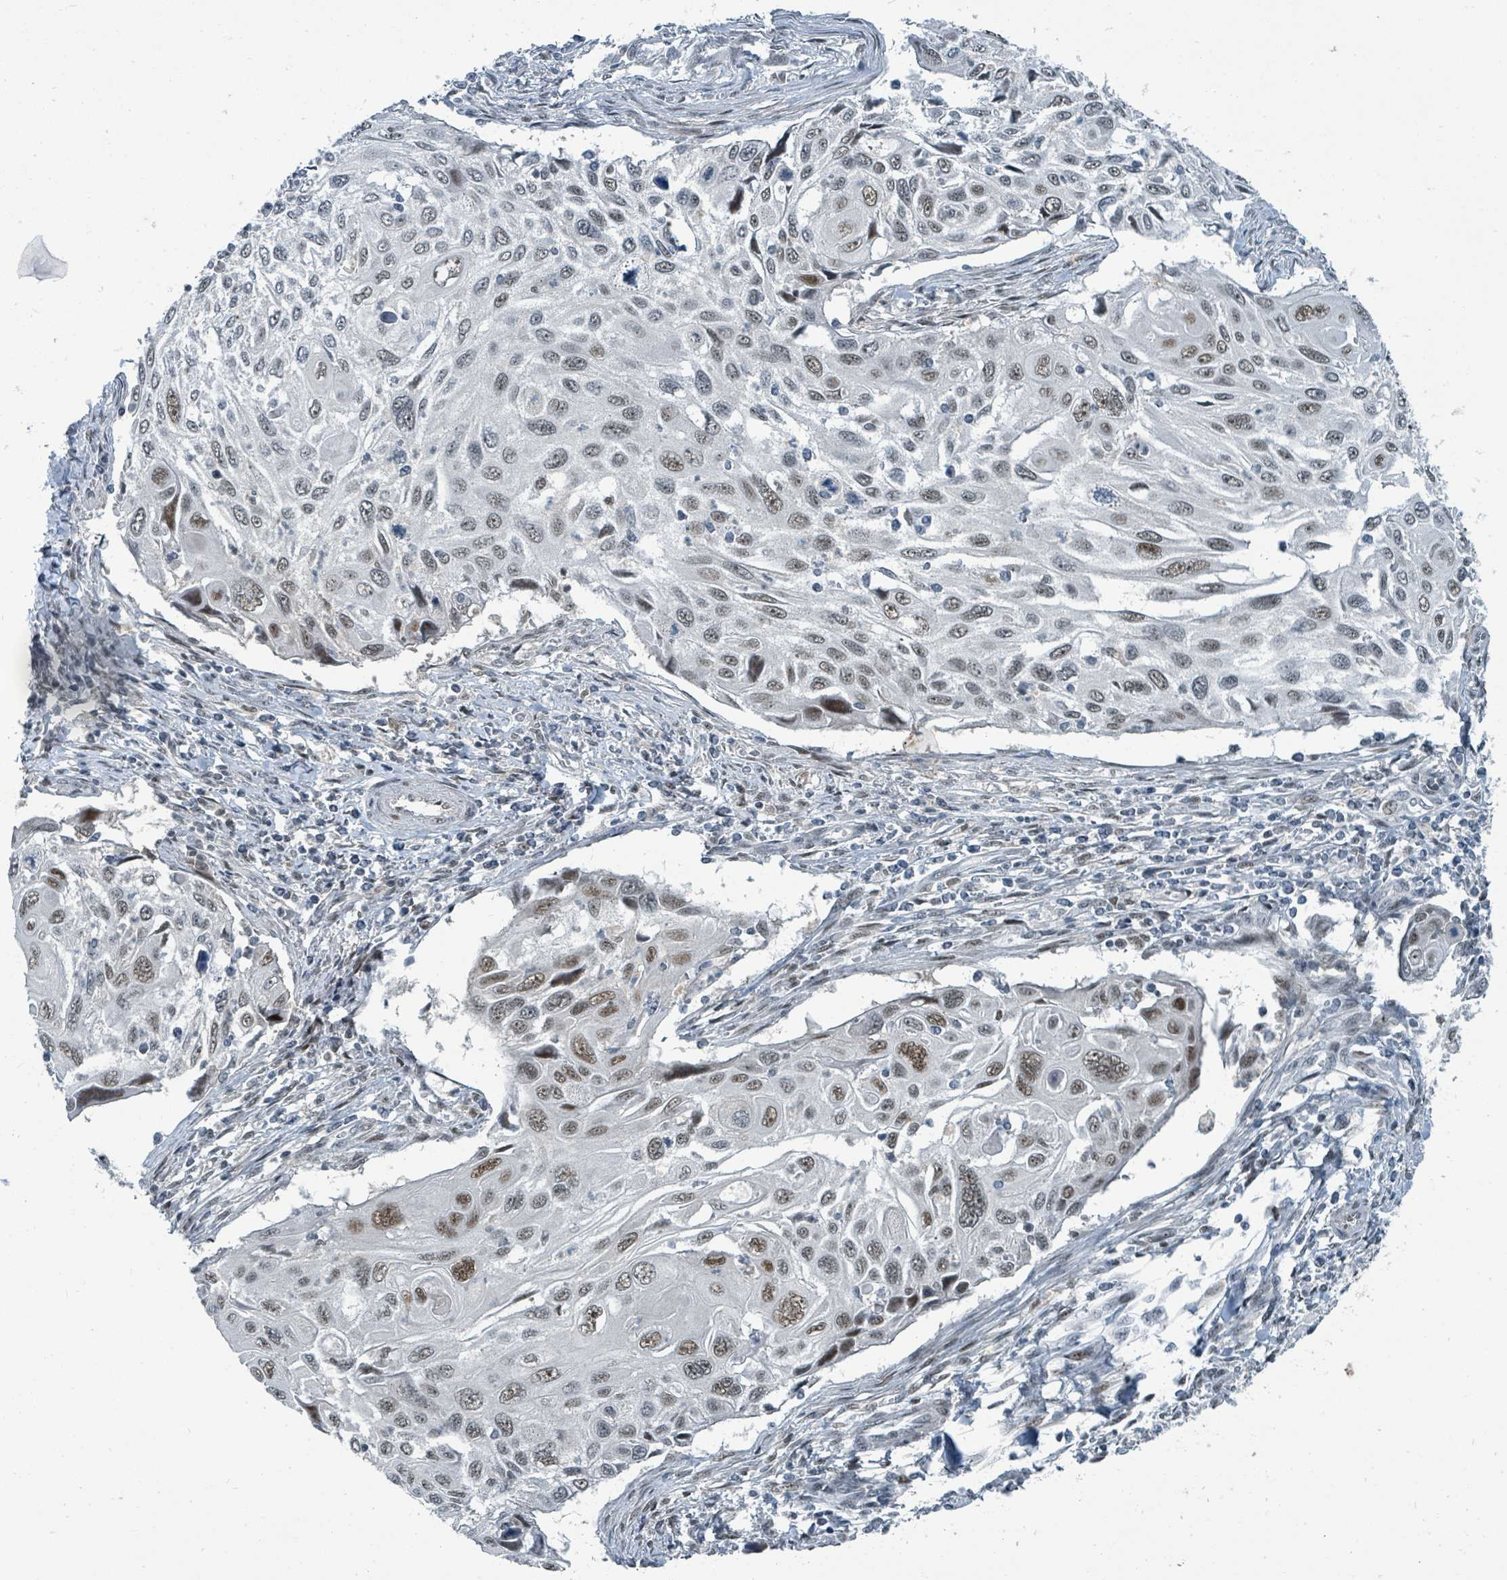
{"staining": {"intensity": "weak", "quantity": ">75%", "location": "nuclear"}, "tissue": "cervical cancer", "cell_type": "Tumor cells", "image_type": "cancer", "snomed": [{"axis": "morphology", "description": "Squamous cell carcinoma, NOS"}, {"axis": "topography", "description": "Cervix"}], "caption": "About >75% of tumor cells in human cervical squamous cell carcinoma show weak nuclear protein staining as visualized by brown immunohistochemical staining.", "gene": "UCK1", "patient": {"sex": "female", "age": 70}}